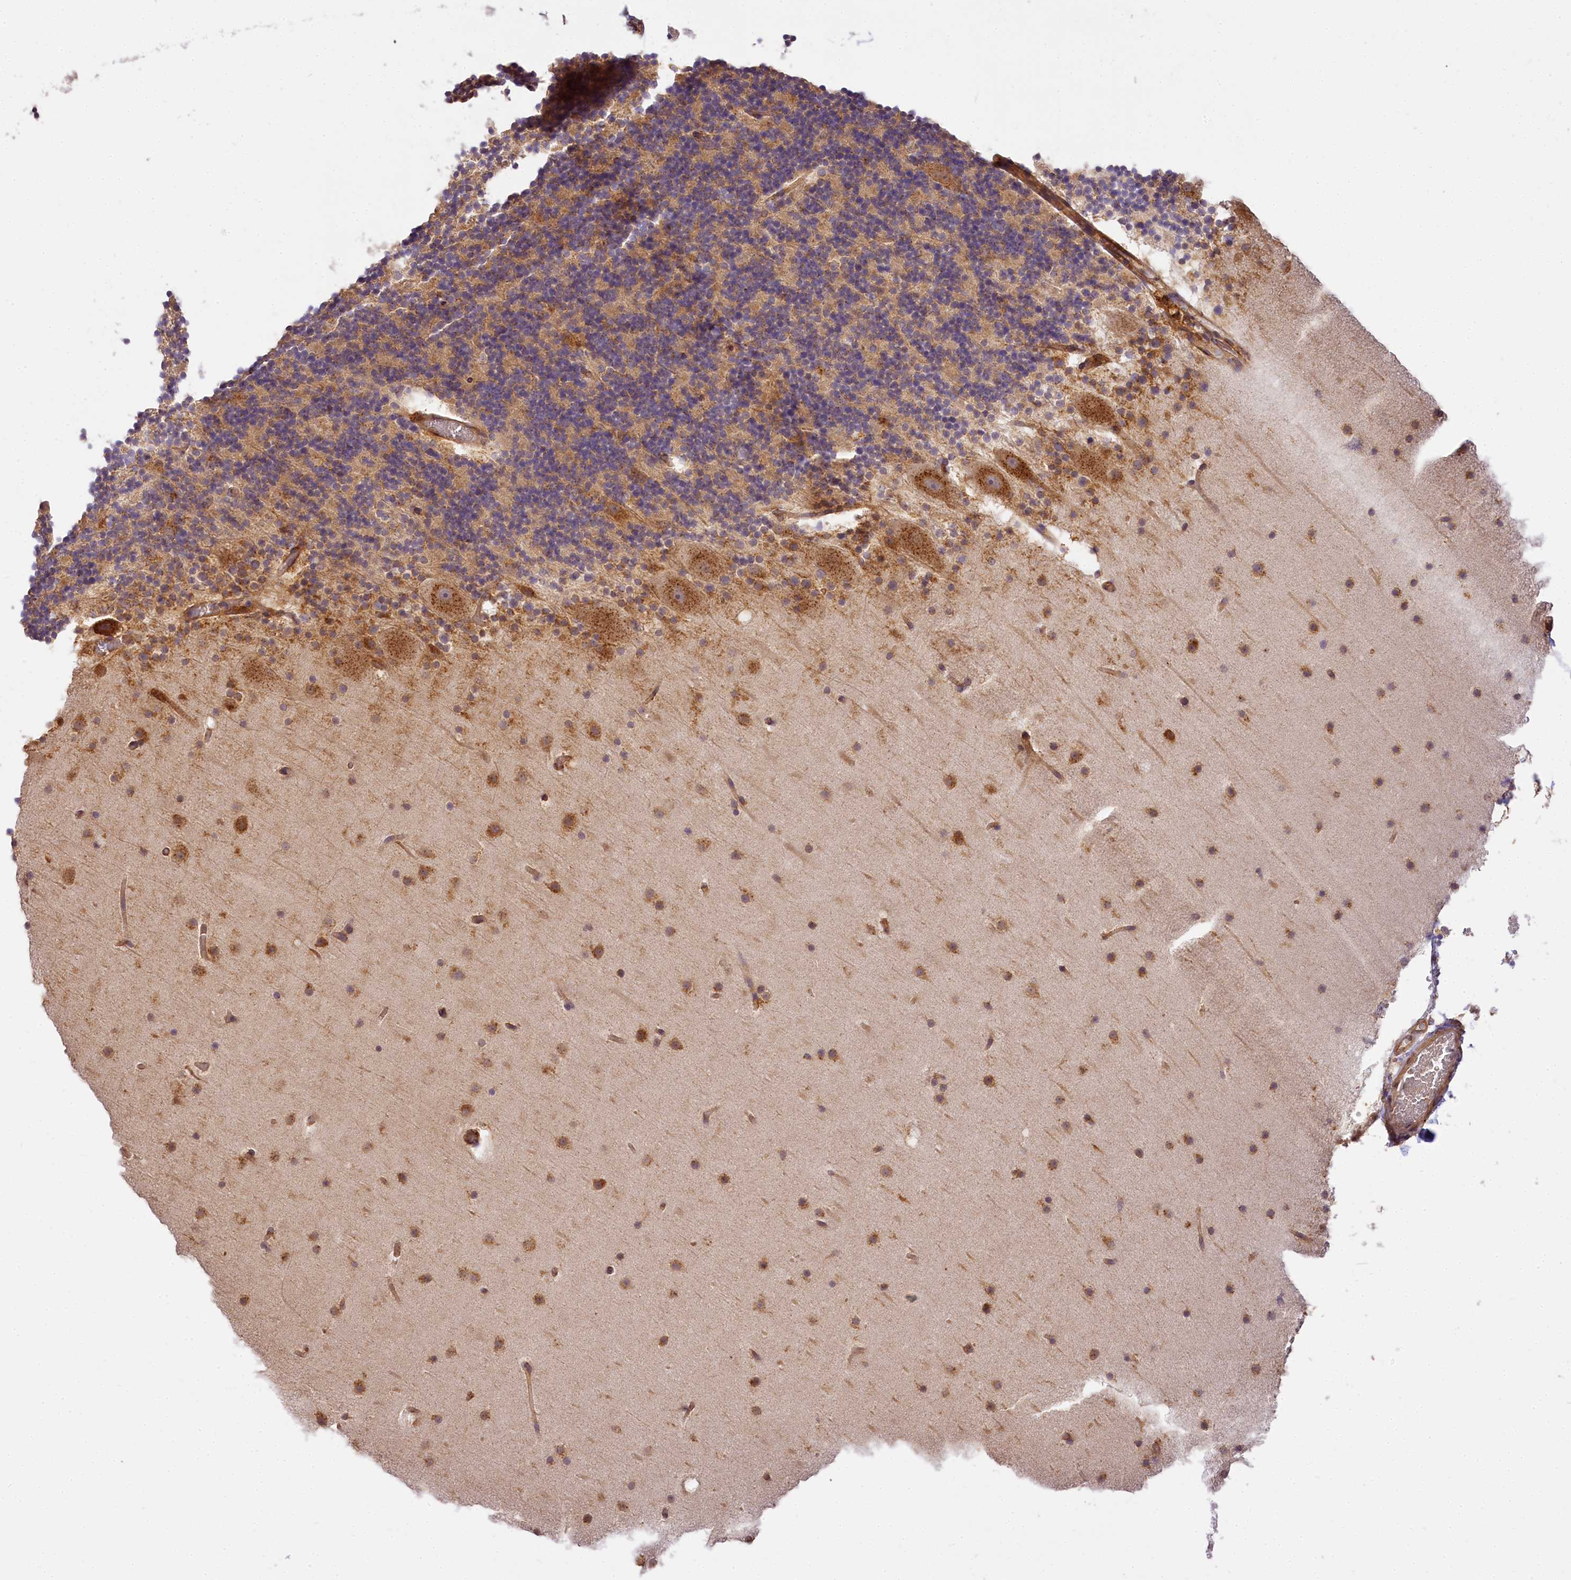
{"staining": {"intensity": "moderate", "quantity": "25%-75%", "location": "cytoplasmic/membranous"}, "tissue": "cerebellum", "cell_type": "Cells in granular layer", "image_type": "normal", "snomed": [{"axis": "morphology", "description": "Normal tissue, NOS"}, {"axis": "topography", "description": "Cerebellum"}], "caption": "This is a micrograph of immunohistochemistry (IHC) staining of unremarkable cerebellum, which shows moderate expression in the cytoplasmic/membranous of cells in granular layer.", "gene": "PPIP5K2", "patient": {"sex": "male", "age": 57}}